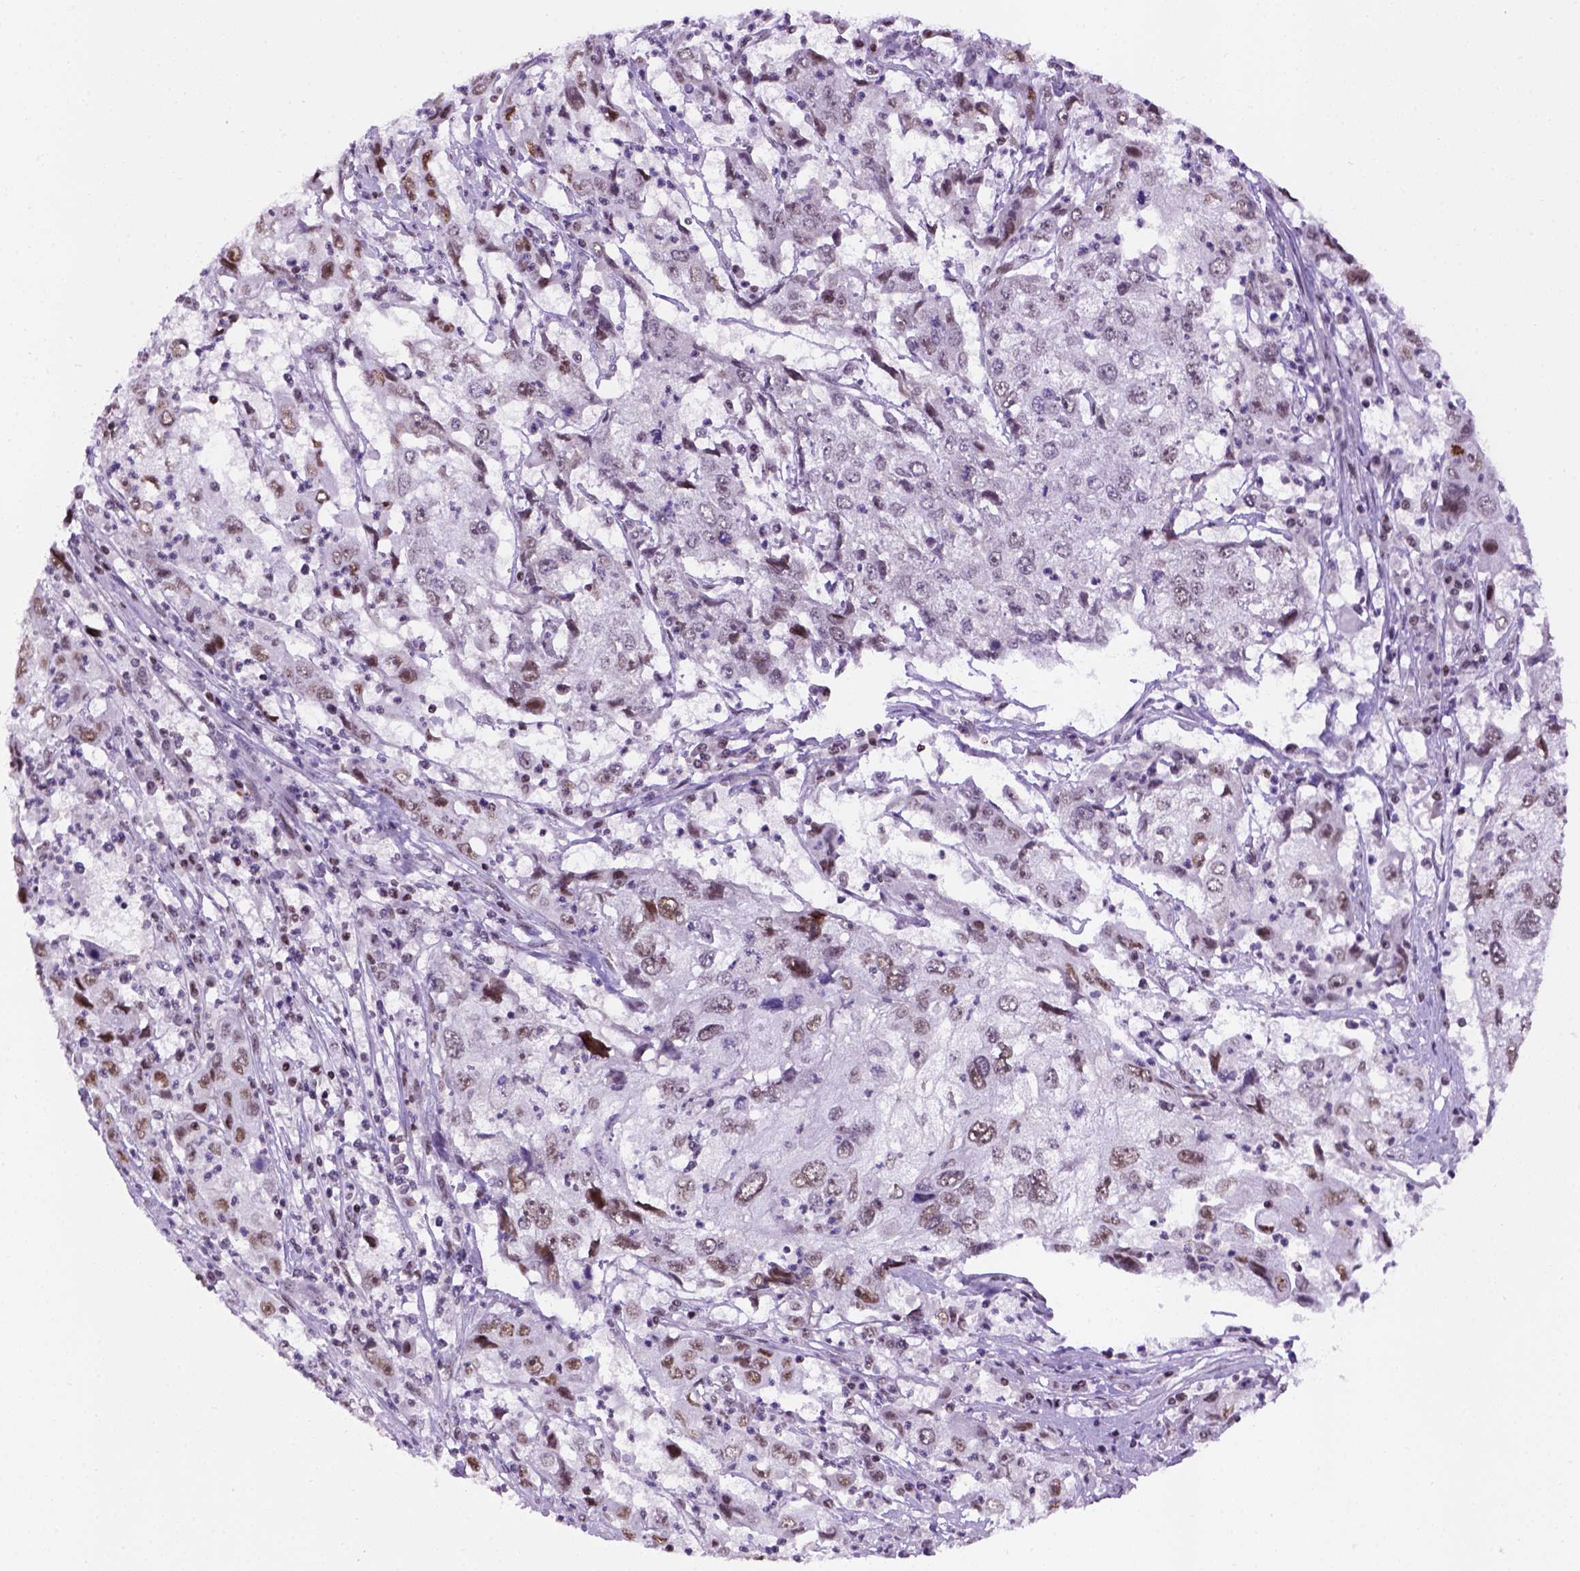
{"staining": {"intensity": "moderate", "quantity": "<25%", "location": "cytoplasmic/membranous"}, "tissue": "cervical cancer", "cell_type": "Tumor cells", "image_type": "cancer", "snomed": [{"axis": "morphology", "description": "Squamous cell carcinoma, NOS"}, {"axis": "topography", "description": "Cervix"}], "caption": "IHC micrograph of neoplastic tissue: human cervical squamous cell carcinoma stained using immunohistochemistry reveals low levels of moderate protein expression localized specifically in the cytoplasmic/membranous of tumor cells, appearing as a cytoplasmic/membranous brown color.", "gene": "TBPL1", "patient": {"sex": "female", "age": 36}}